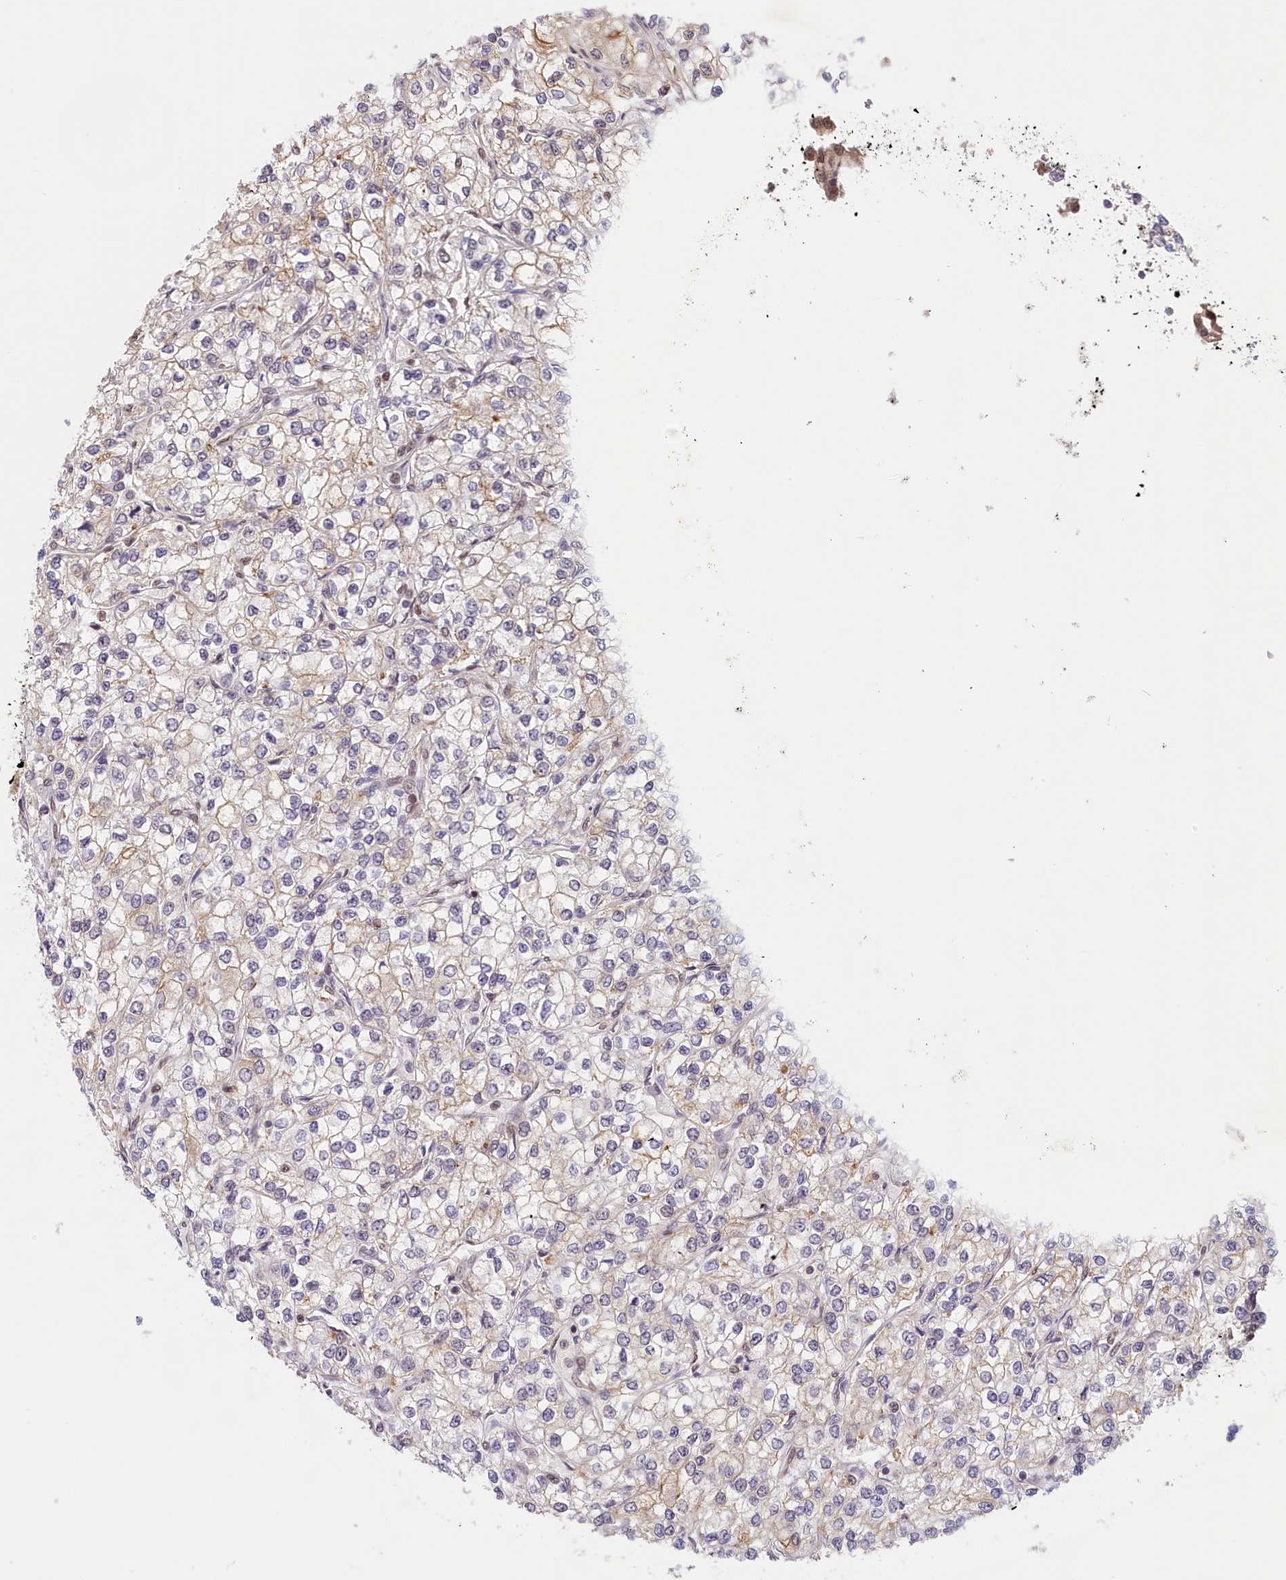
{"staining": {"intensity": "weak", "quantity": "<25%", "location": "cytoplasmic/membranous"}, "tissue": "renal cancer", "cell_type": "Tumor cells", "image_type": "cancer", "snomed": [{"axis": "morphology", "description": "Adenocarcinoma, NOS"}, {"axis": "topography", "description": "Kidney"}], "caption": "High power microscopy image of an IHC histopathology image of renal cancer (adenocarcinoma), revealing no significant staining in tumor cells. (DAB (3,3'-diaminobenzidine) IHC with hematoxylin counter stain).", "gene": "C19orf44", "patient": {"sex": "male", "age": 80}}